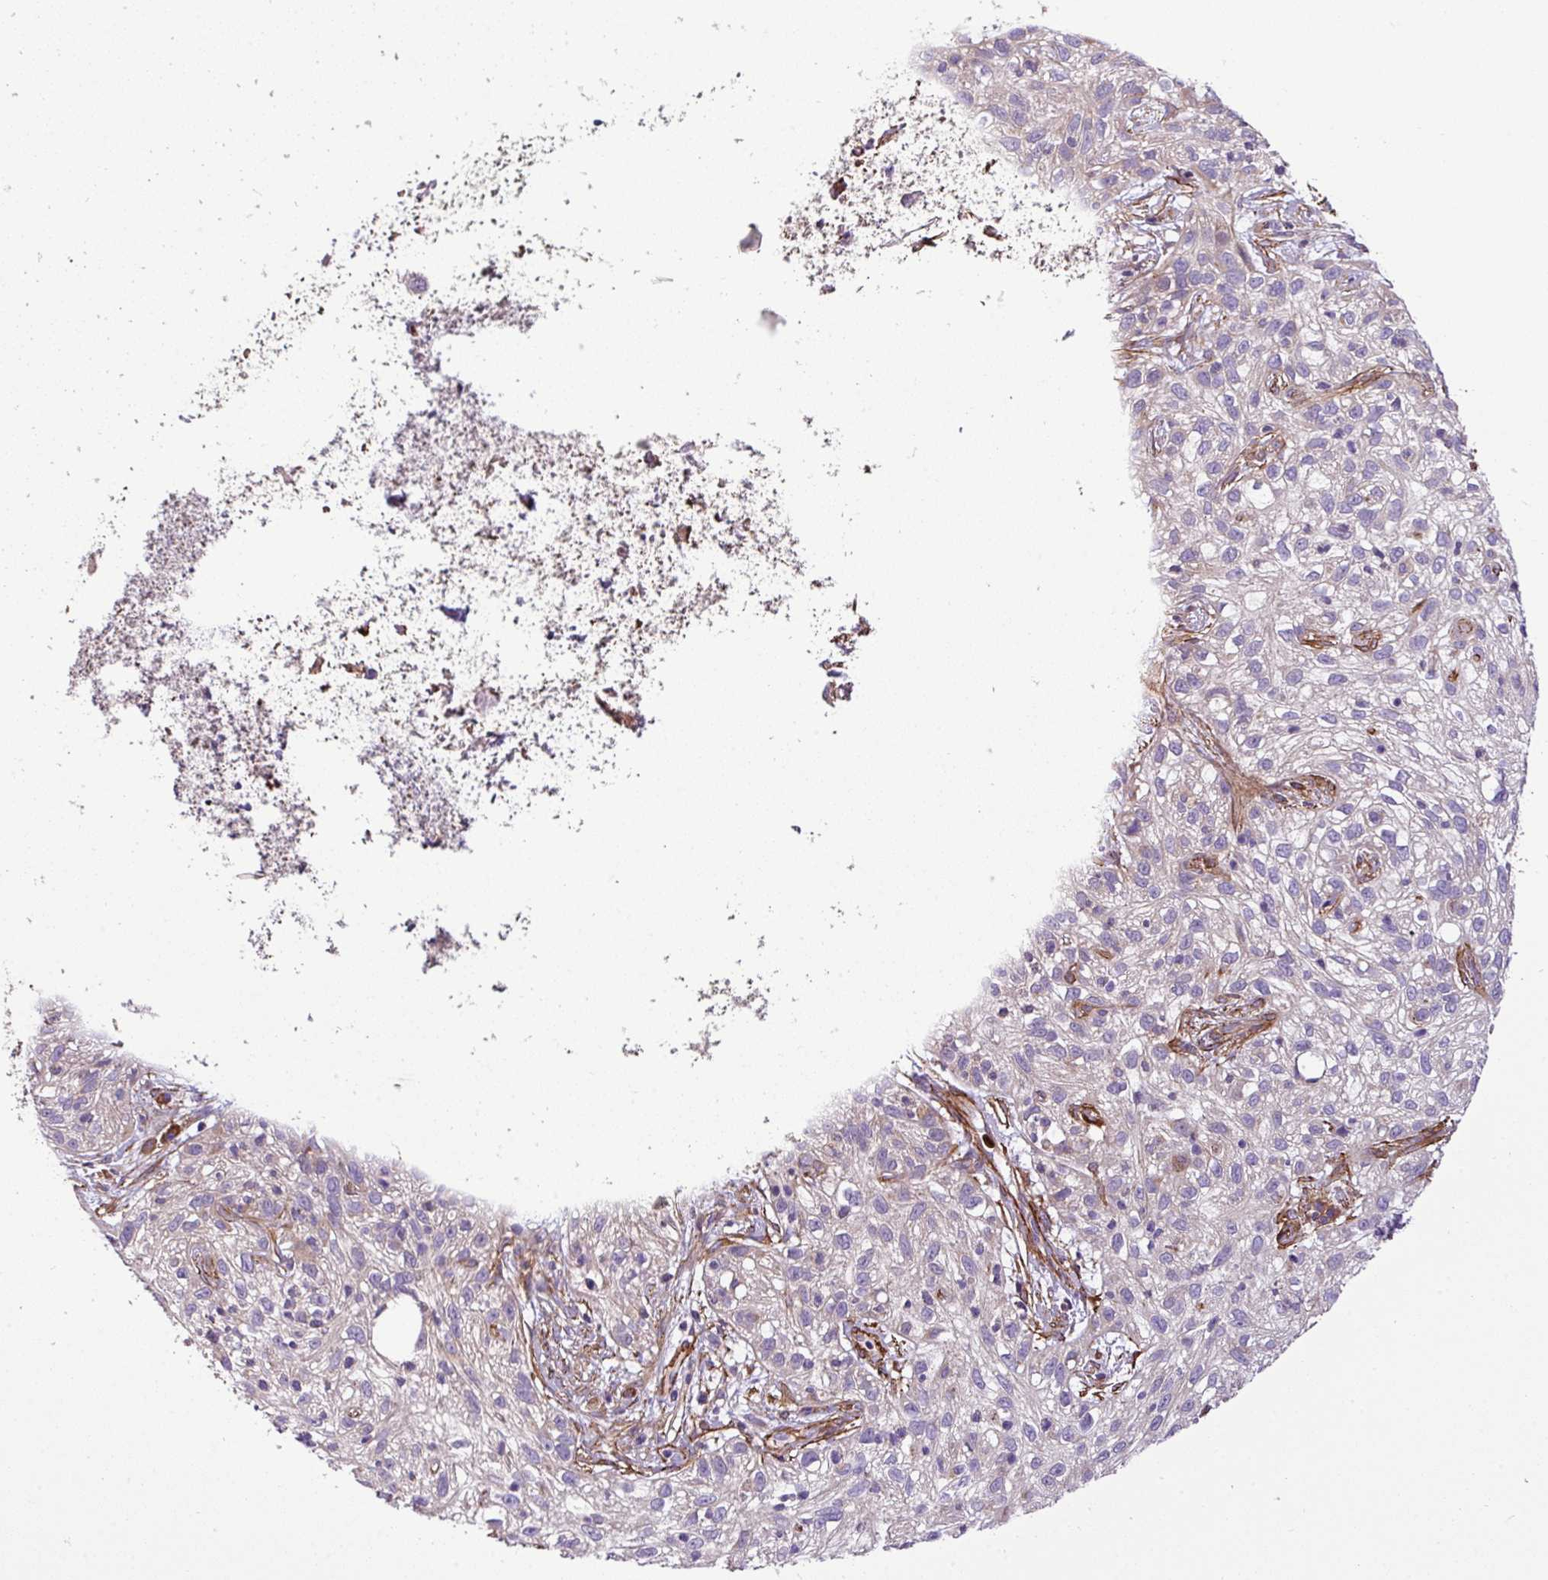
{"staining": {"intensity": "negative", "quantity": "none", "location": "none"}, "tissue": "skin cancer", "cell_type": "Tumor cells", "image_type": "cancer", "snomed": [{"axis": "morphology", "description": "Squamous cell carcinoma, NOS"}, {"axis": "topography", "description": "Skin"}], "caption": "This photomicrograph is of squamous cell carcinoma (skin) stained with IHC to label a protein in brown with the nuclei are counter-stained blue. There is no positivity in tumor cells.", "gene": "FAM47E", "patient": {"sex": "male", "age": 82}}